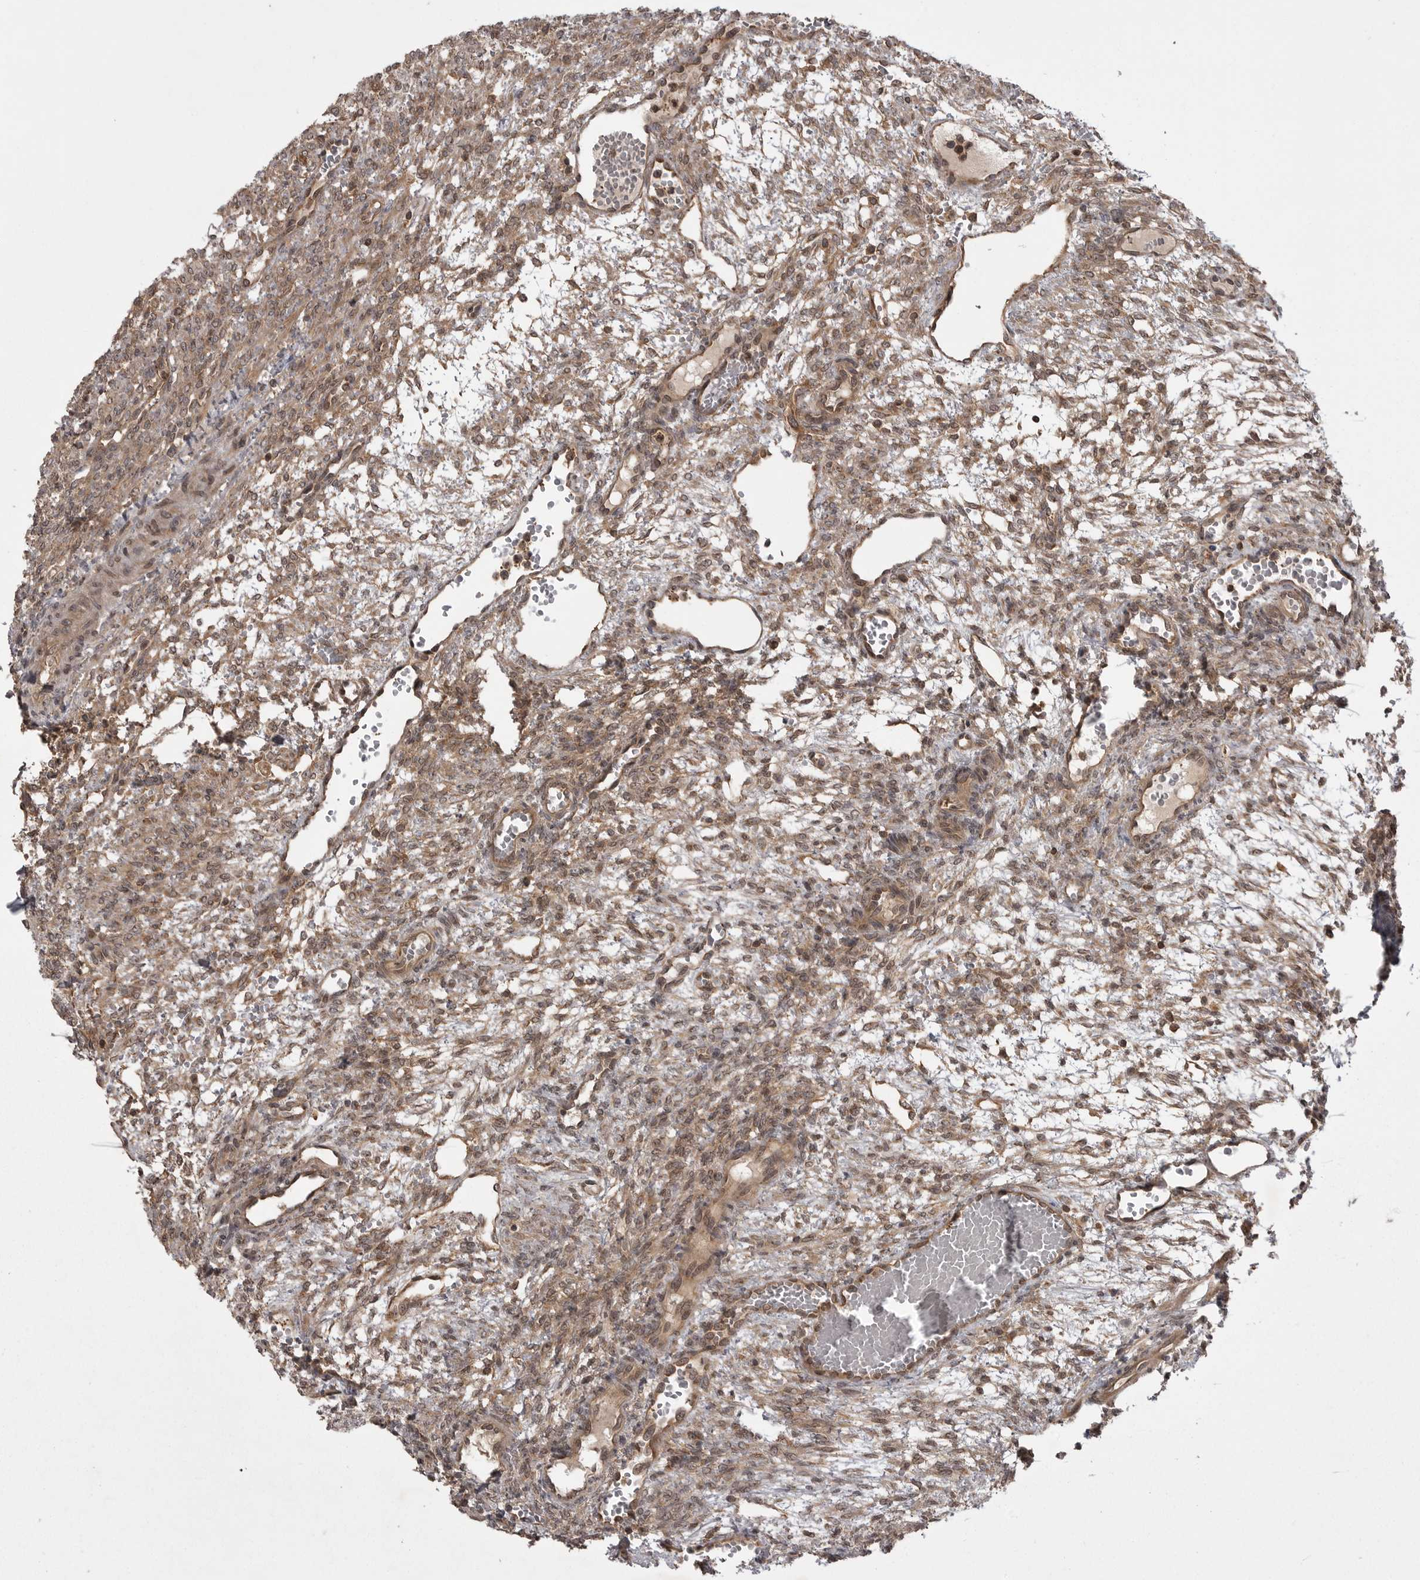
{"staining": {"intensity": "weak", "quantity": ">75%", "location": "cytoplasmic/membranous"}, "tissue": "ovary", "cell_type": "Ovarian stroma cells", "image_type": "normal", "snomed": [{"axis": "morphology", "description": "Normal tissue, NOS"}, {"axis": "topography", "description": "Ovary"}], "caption": "About >75% of ovarian stroma cells in normal human ovary exhibit weak cytoplasmic/membranous protein expression as visualized by brown immunohistochemical staining.", "gene": "STK24", "patient": {"sex": "female", "age": 34}}